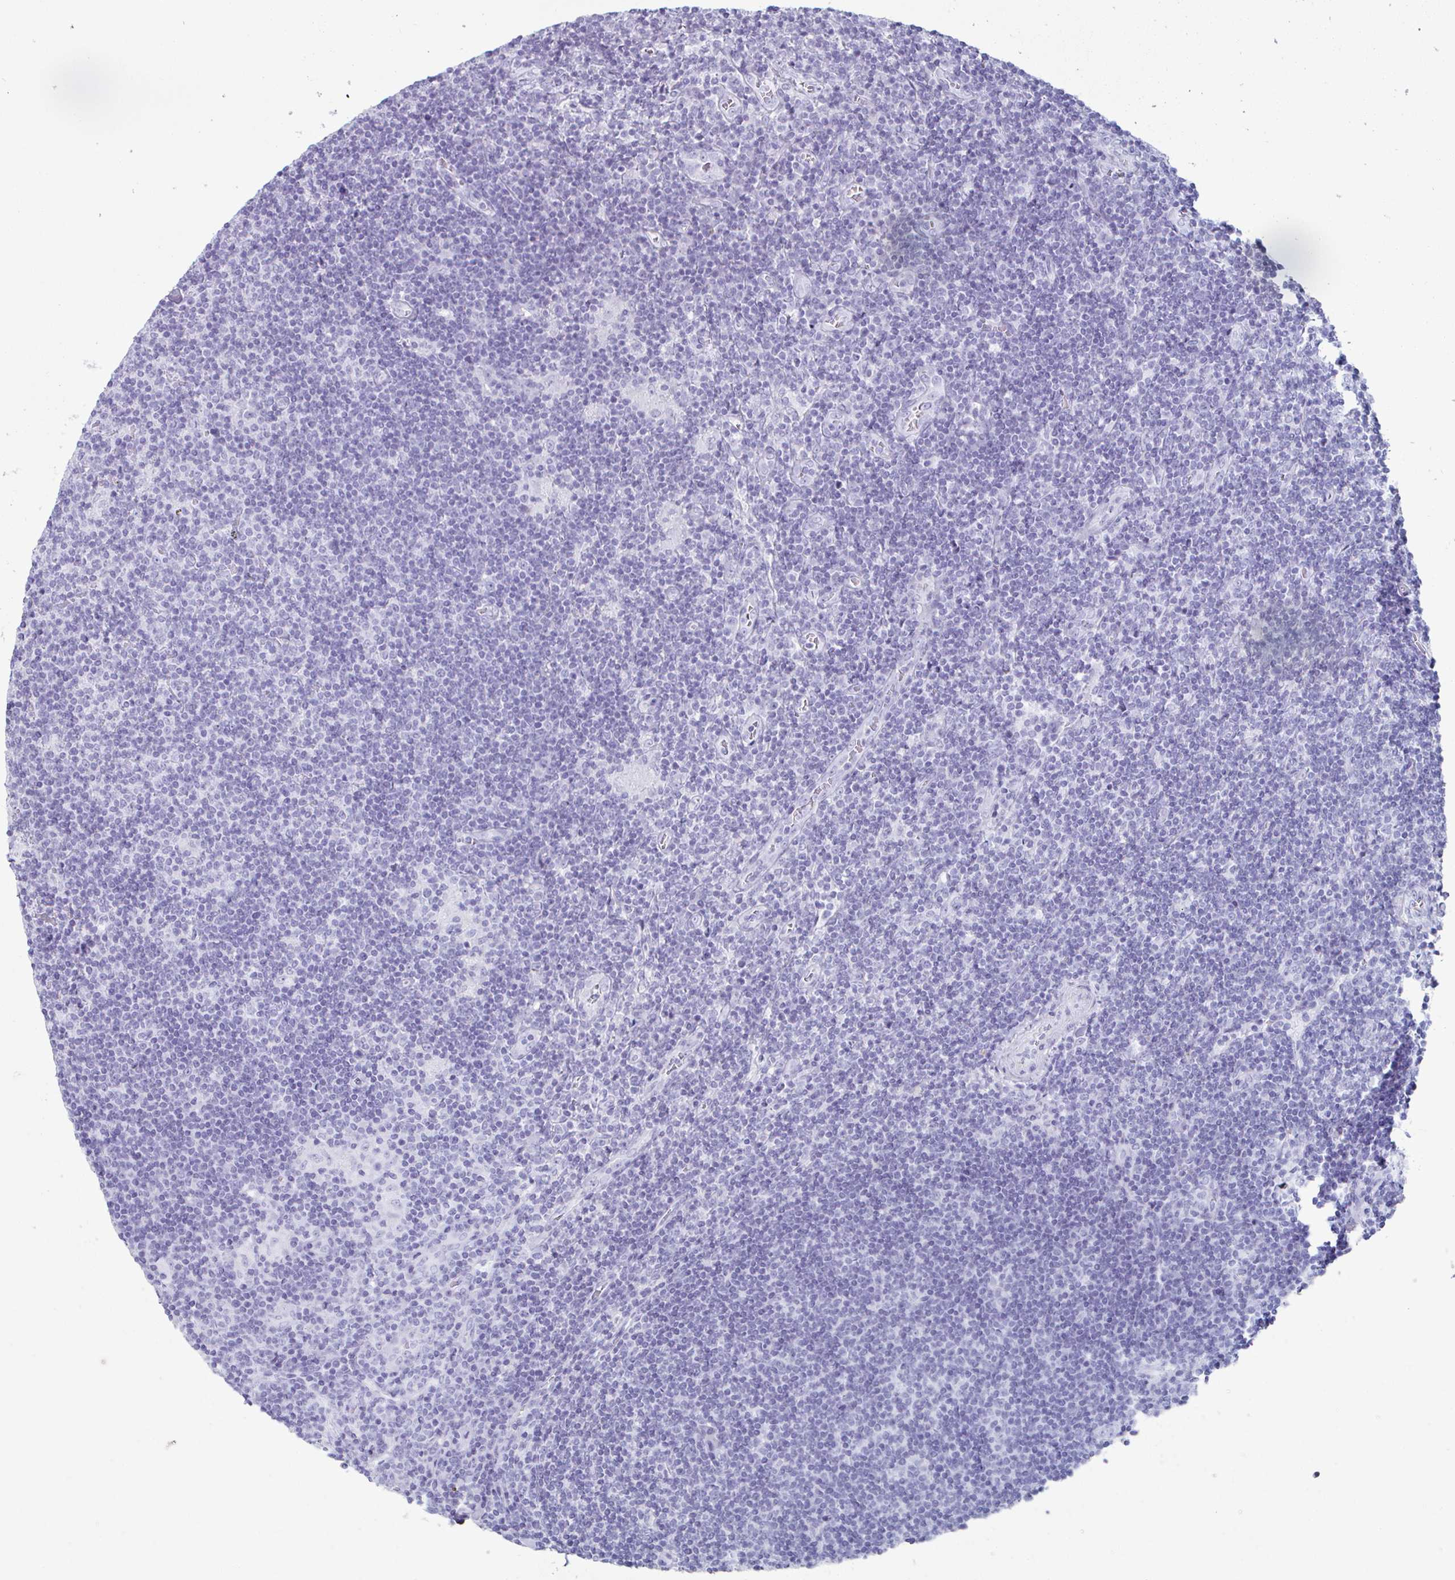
{"staining": {"intensity": "negative", "quantity": "none", "location": "none"}, "tissue": "lymphoma", "cell_type": "Tumor cells", "image_type": "cancer", "snomed": [{"axis": "morphology", "description": "Hodgkin's disease, NOS"}, {"axis": "topography", "description": "Lymph node"}], "caption": "An image of human Hodgkin's disease is negative for staining in tumor cells.", "gene": "CREG2", "patient": {"sex": "male", "age": 40}}